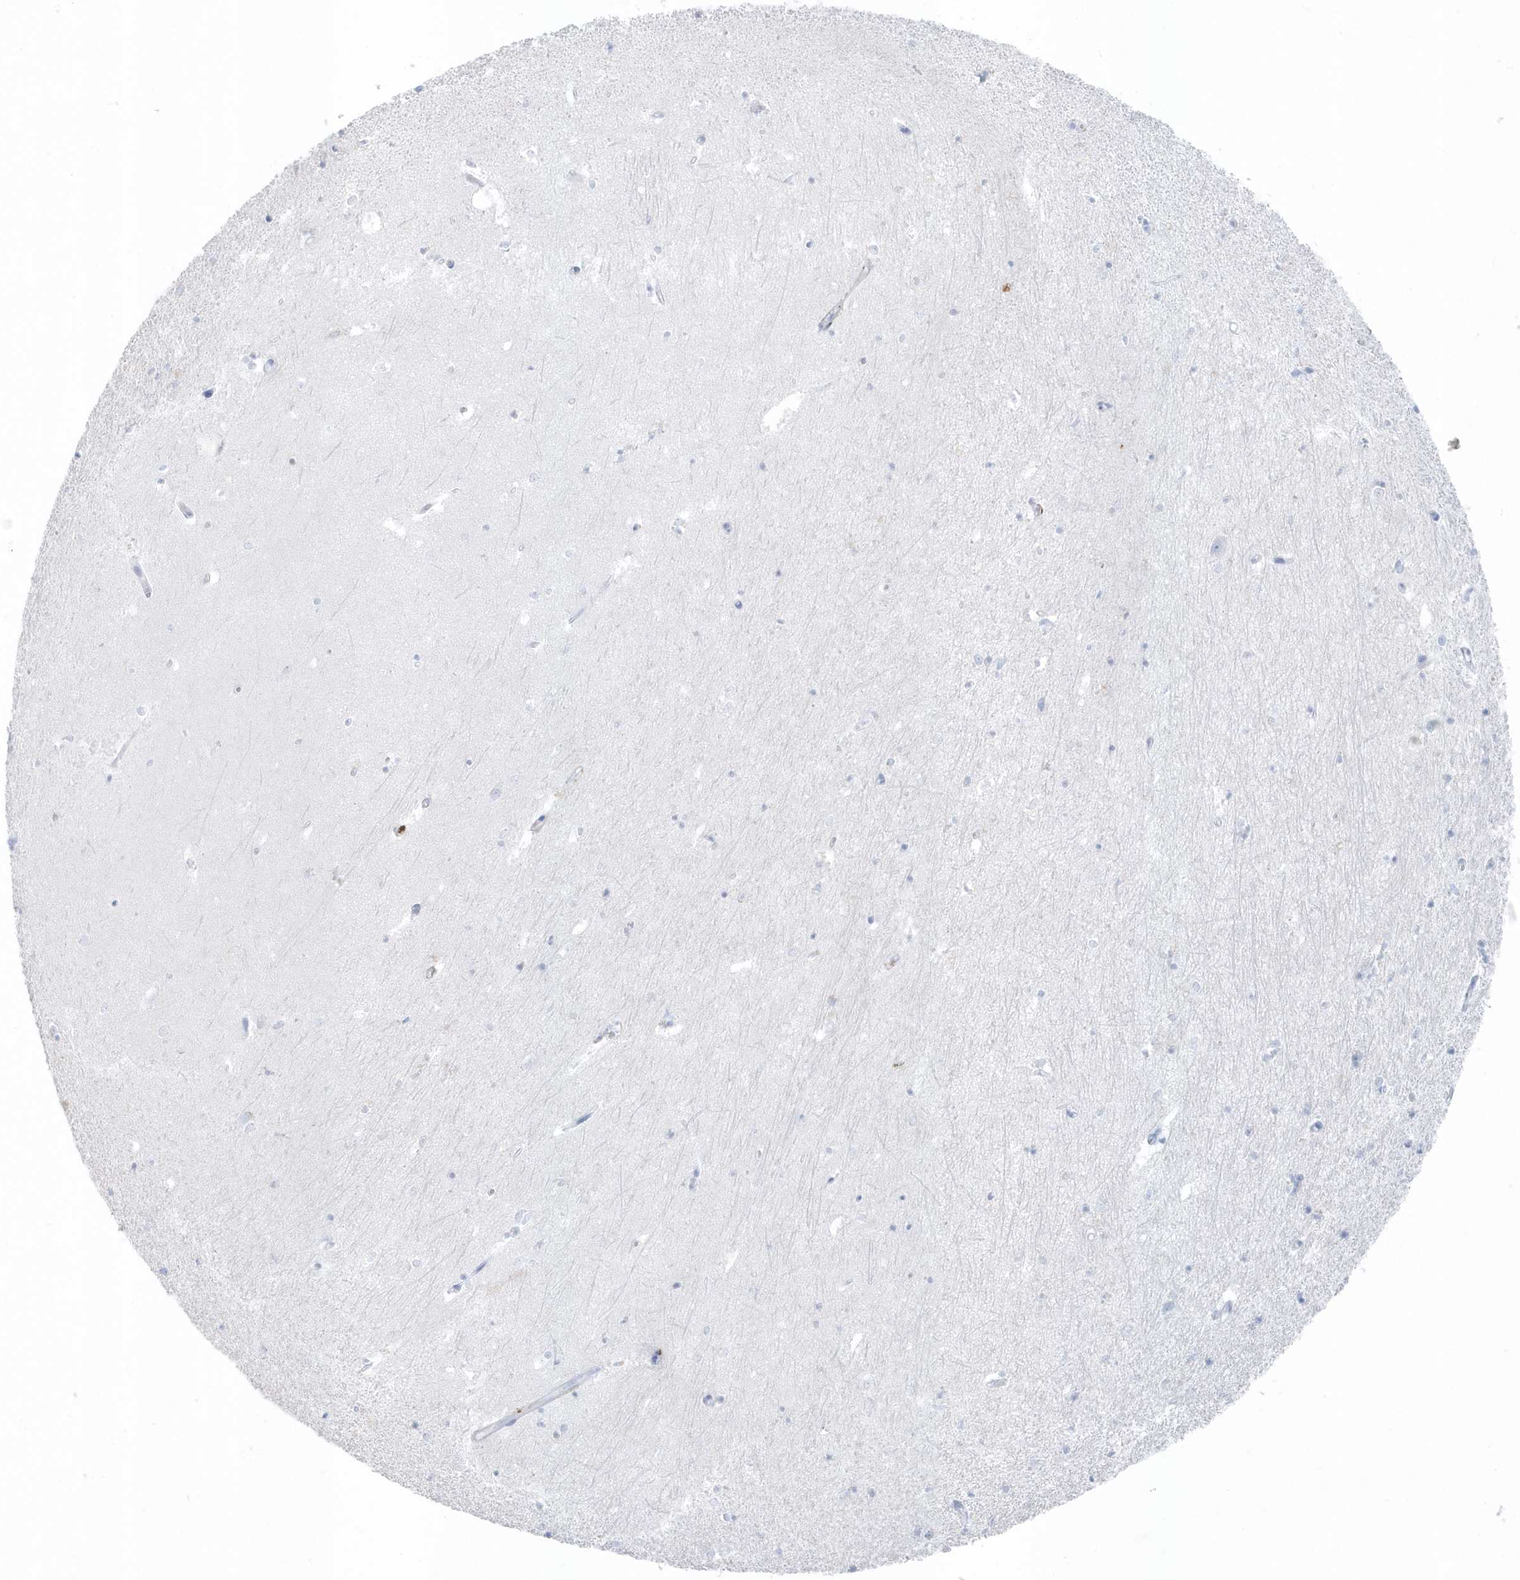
{"staining": {"intensity": "negative", "quantity": "none", "location": "none"}, "tissue": "hippocampus", "cell_type": "Glial cells", "image_type": "normal", "snomed": [{"axis": "morphology", "description": "Normal tissue, NOS"}, {"axis": "topography", "description": "Hippocampus"}], "caption": "An immunohistochemistry photomicrograph of benign hippocampus is shown. There is no staining in glial cells of hippocampus. (DAB immunohistochemistry (IHC), high magnification).", "gene": "FAM98A", "patient": {"sex": "female", "age": 64}}